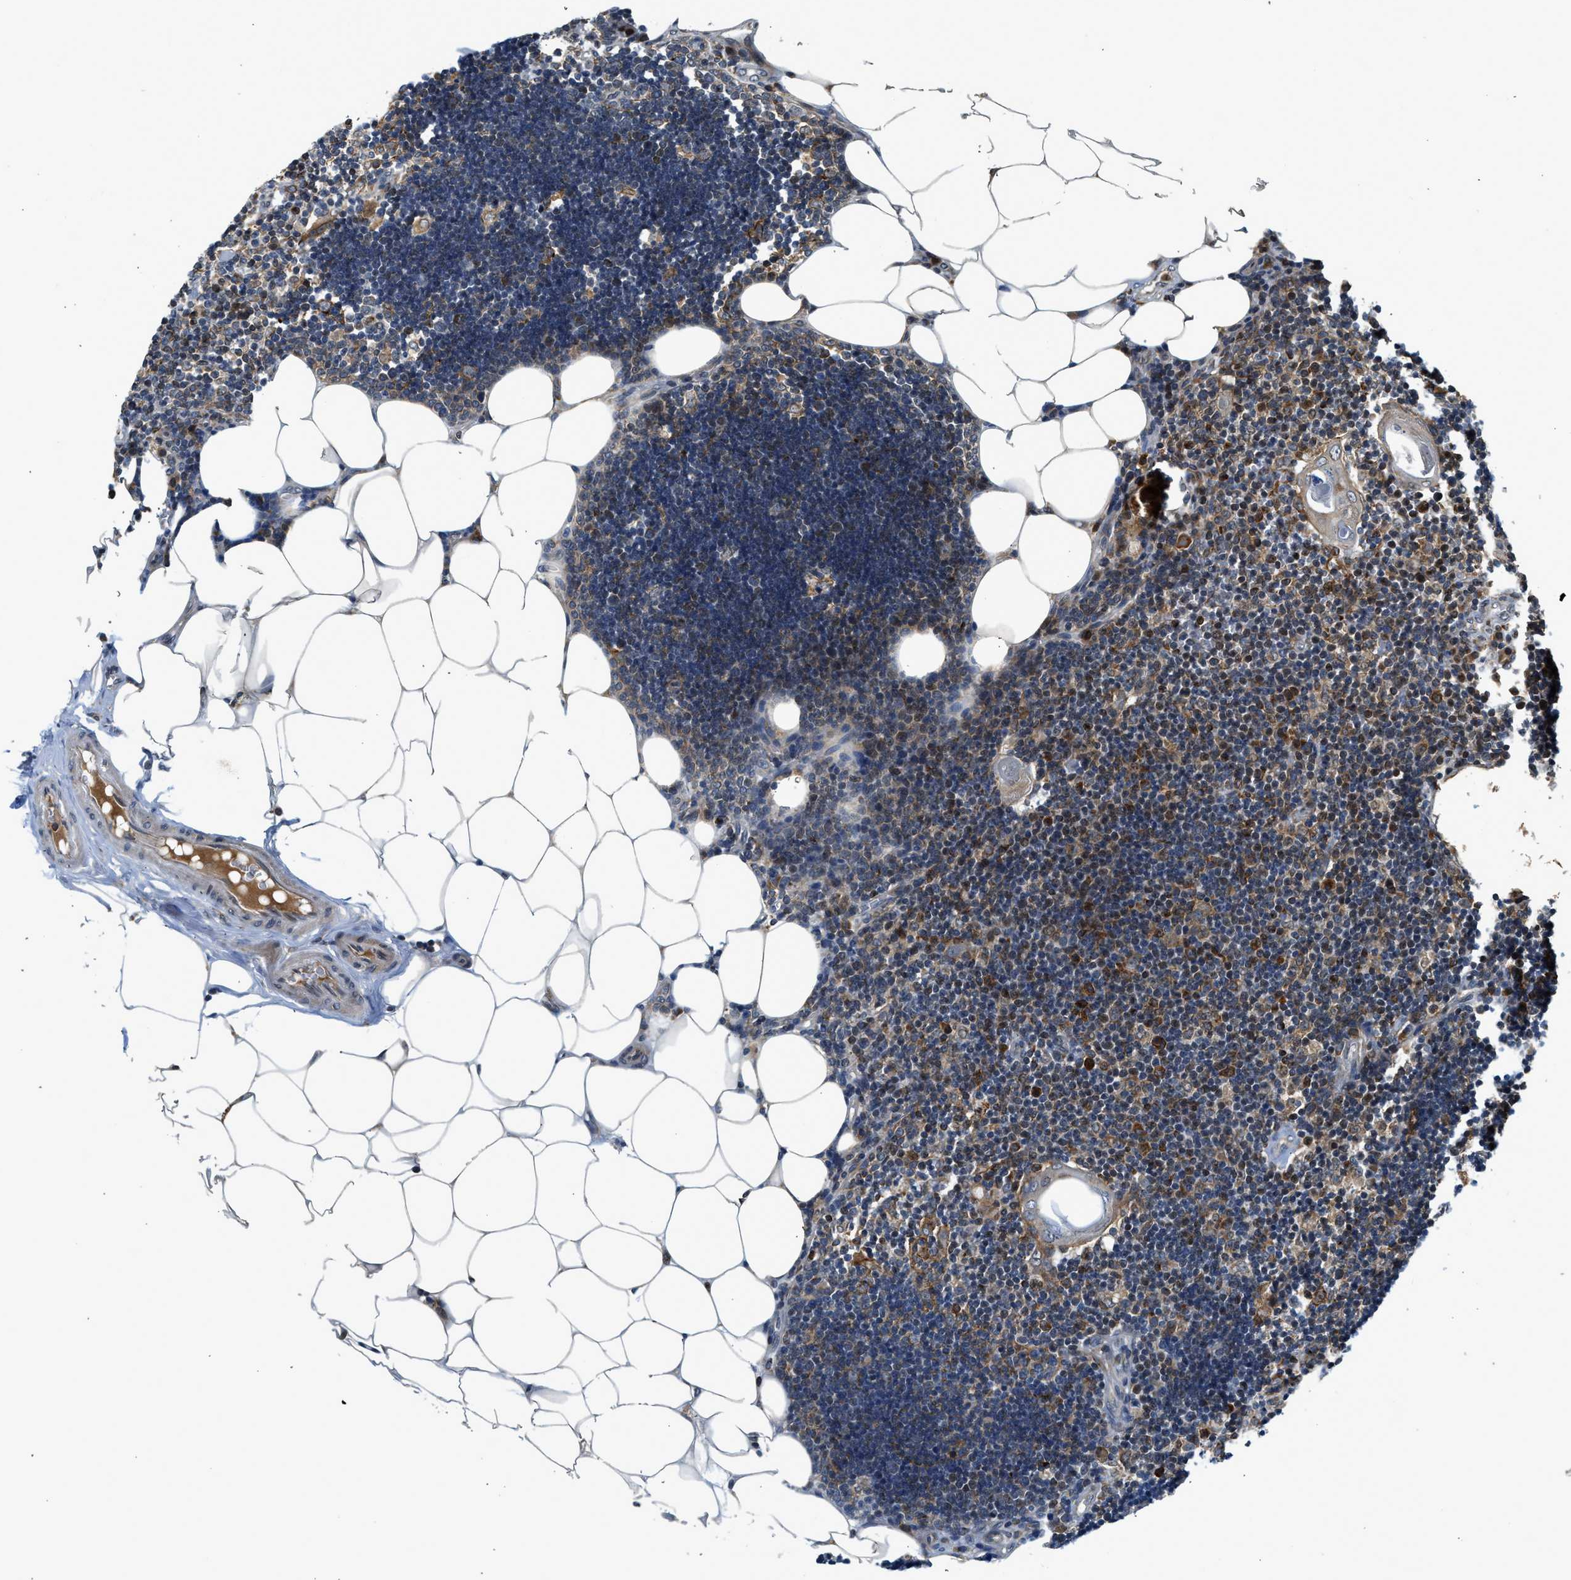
{"staining": {"intensity": "moderate", "quantity": "25%-75%", "location": "nuclear"}, "tissue": "lymph node", "cell_type": "Germinal center cells", "image_type": "normal", "snomed": [{"axis": "morphology", "description": "Normal tissue, NOS"}, {"axis": "topography", "description": "Lymph node"}], "caption": "Moderate nuclear protein positivity is present in about 25%-75% of germinal center cells in lymph node.", "gene": "RETREG3", "patient": {"sex": "male", "age": 33}}